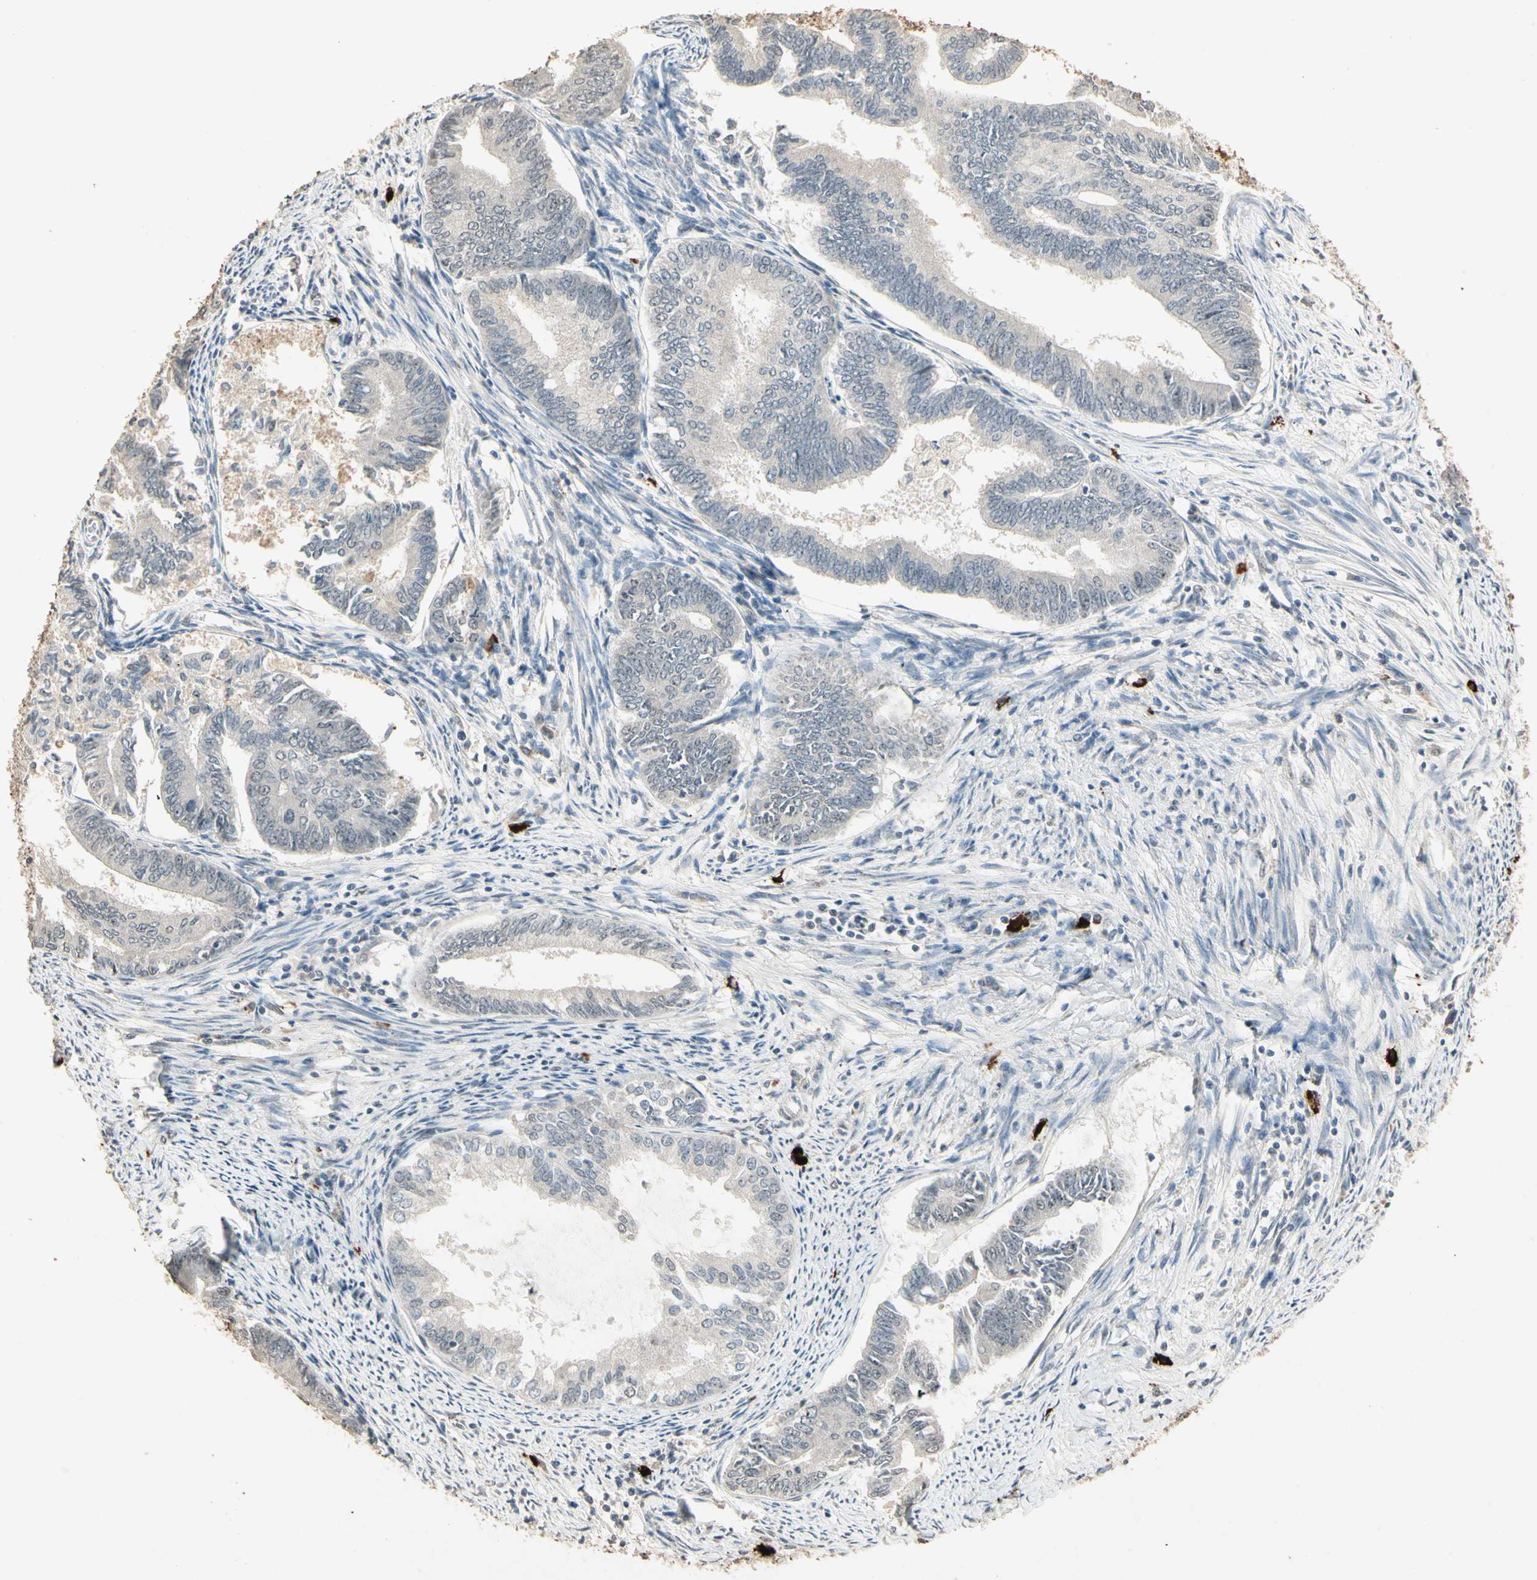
{"staining": {"intensity": "negative", "quantity": "none", "location": "none"}, "tissue": "endometrial cancer", "cell_type": "Tumor cells", "image_type": "cancer", "snomed": [{"axis": "morphology", "description": "Adenocarcinoma, NOS"}, {"axis": "topography", "description": "Endometrium"}], "caption": "DAB (3,3'-diaminobenzidine) immunohistochemical staining of human adenocarcinoma (endometrial) exhibits no significant positivity in tumor cells.", "gene": "ETV4", "patient": {"sex": "female", "age": 86}}